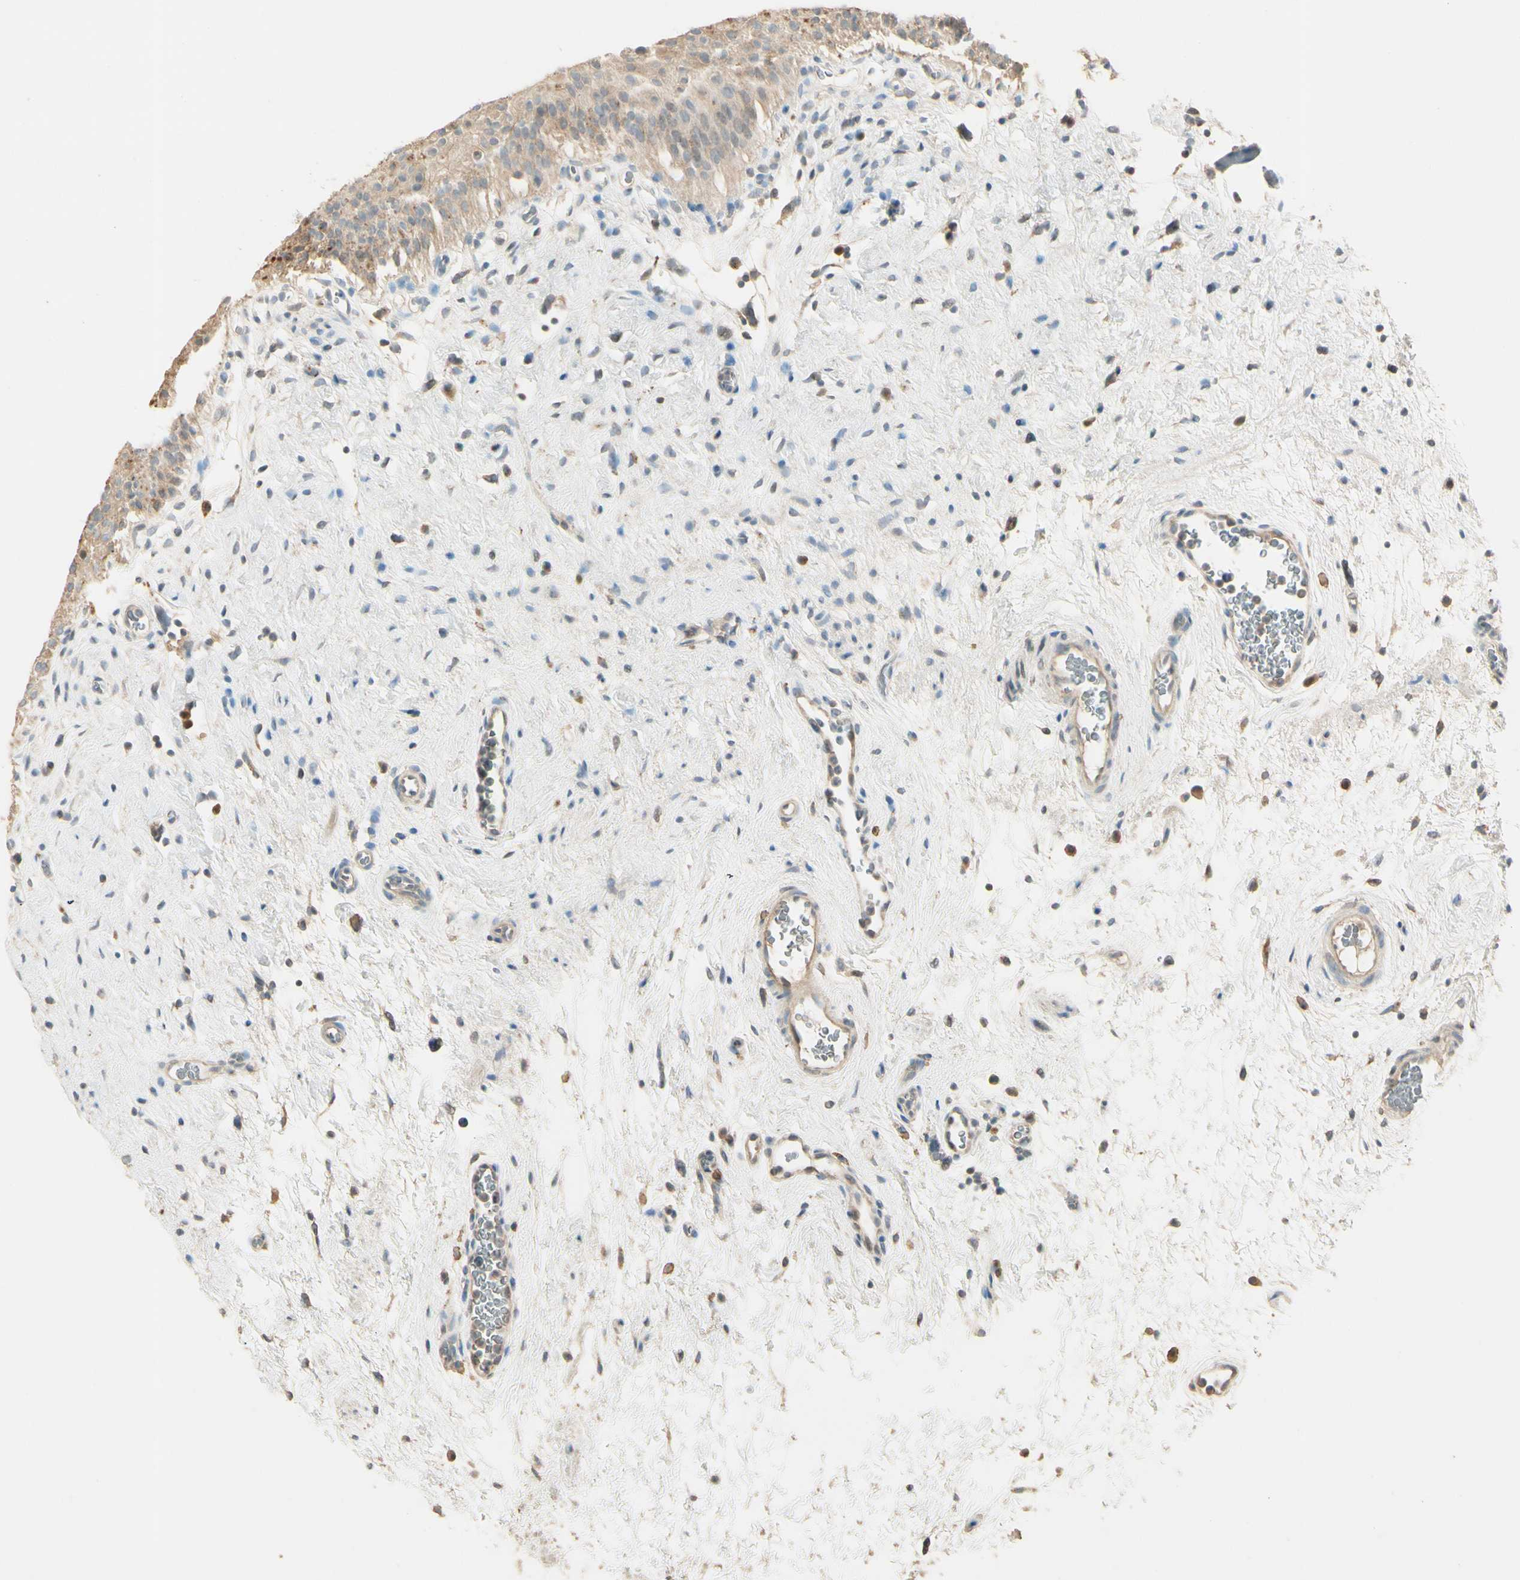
{"staining": {"intensity": "weak", "quantity": ">75%", "location": "cytoplasmic/membranous"}, "tissue": "urinary bladder", "cell_type": "Urothelial cells", "image_type": "normal", "snomed": [{"axis": "morphology", "description": "Normal tissue, NOS"}, {"axis": "morphology", "description": "Urothelial carcinoma, High grade"}, {"axis": "topography", "description": "Urinary bladder"}], "caption": "An immunohistochemistry (IHC) photomicrograph of normal tissue is shown. Protein staining in brown highlights weak cytoplasmic/membranous positivity in urinary bladder within urothelial cells.", "gene": "PLXNA1", "patient": {"sex": "male", "age": 46}}